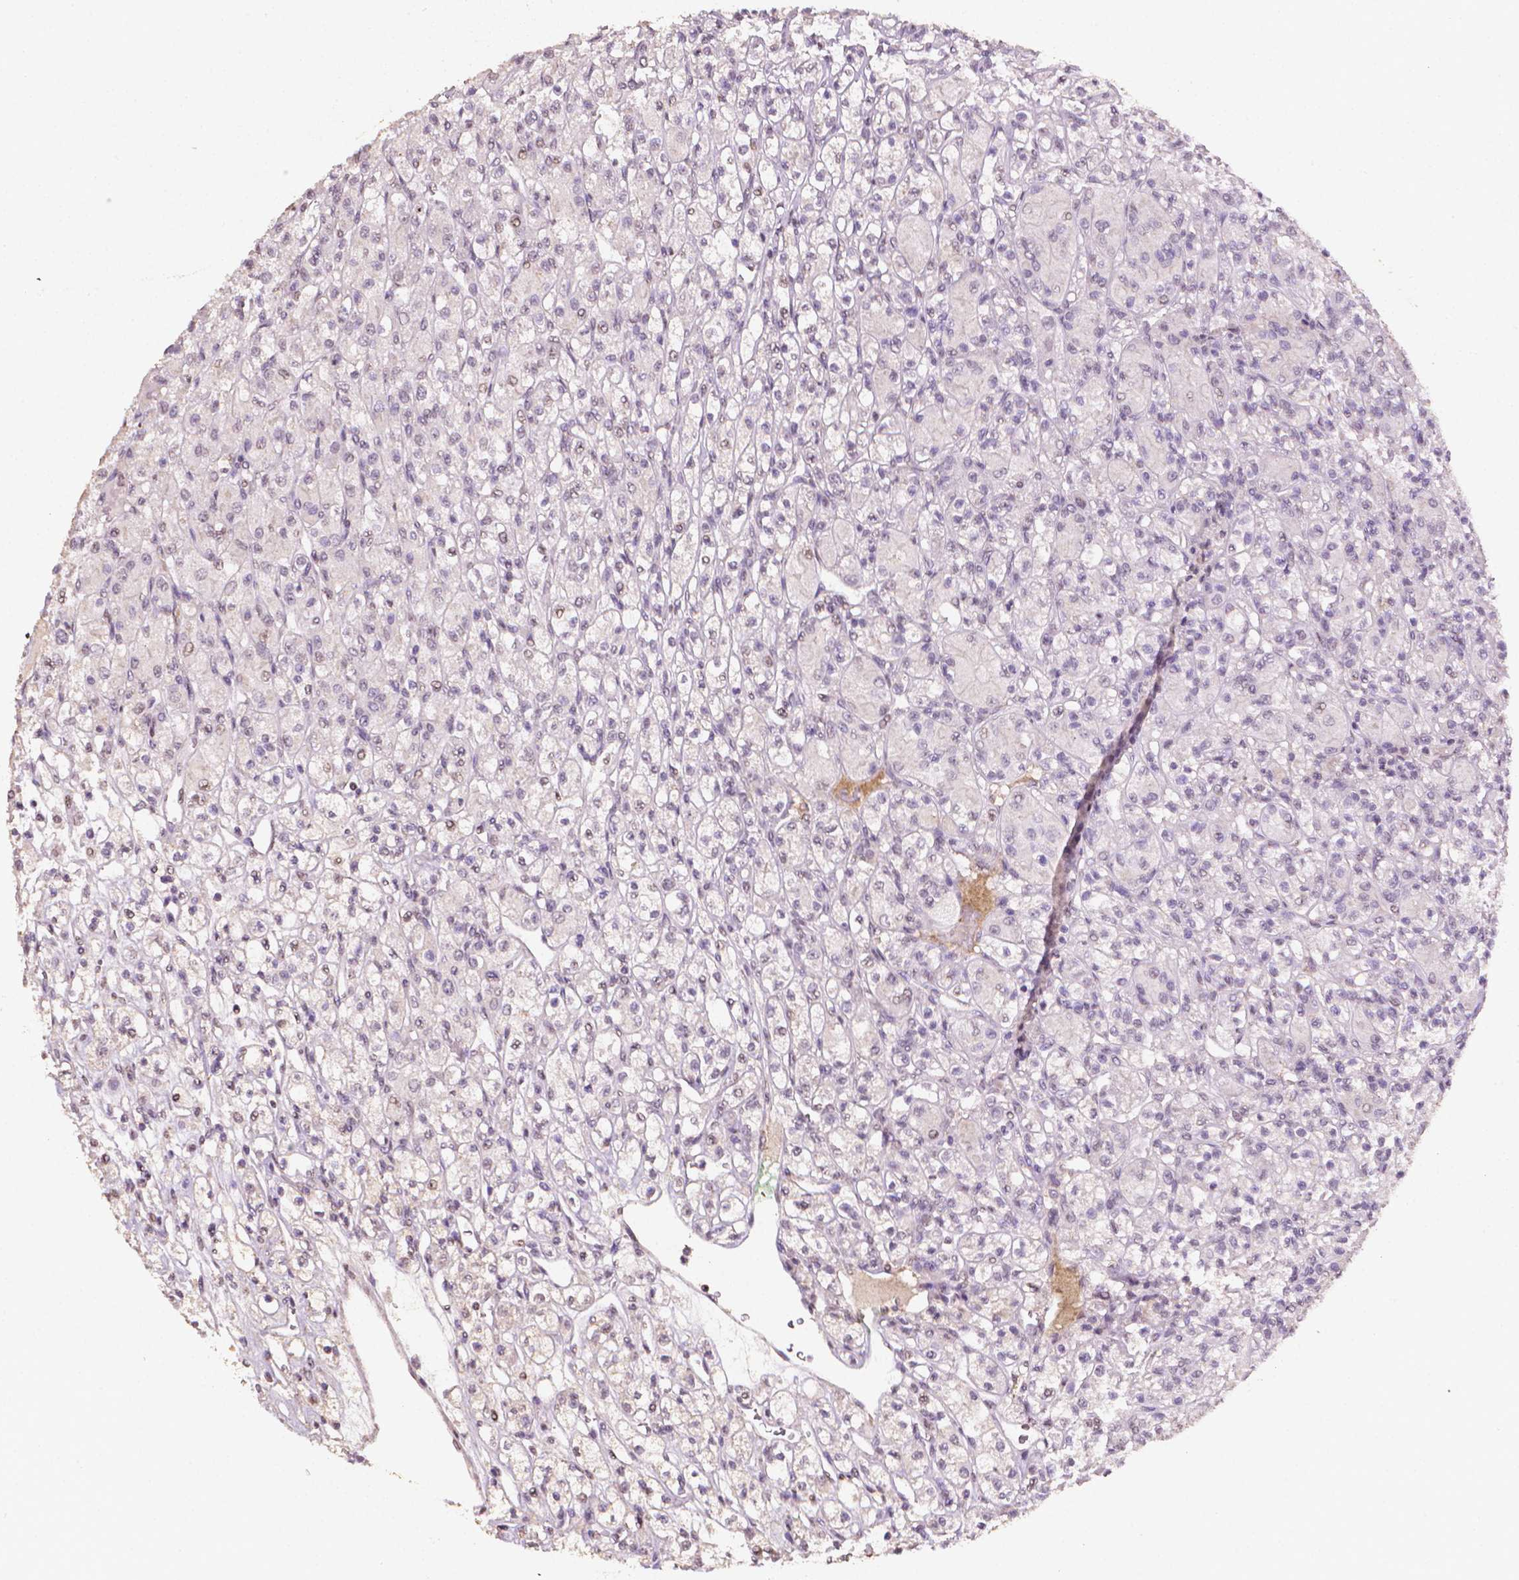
{"staining": {"intensity": "negative", "quantity": "none", "location": "none"}, "tissue": "renal cancer", "cell_type": "Tumor cells", "image_type": "cancer", "snomed": [{"axis": "morphology", "description": "Adenocarcinoma, NOS"}, {"axis": "topography", "description": "Kidney"}], "caption": "Adenocarcinoma (renal) was stained to show a protein in brown. There is no significant staining in tumor cells.", "gene": "DCN", "patient": {"sex": "female", "age": 70}}